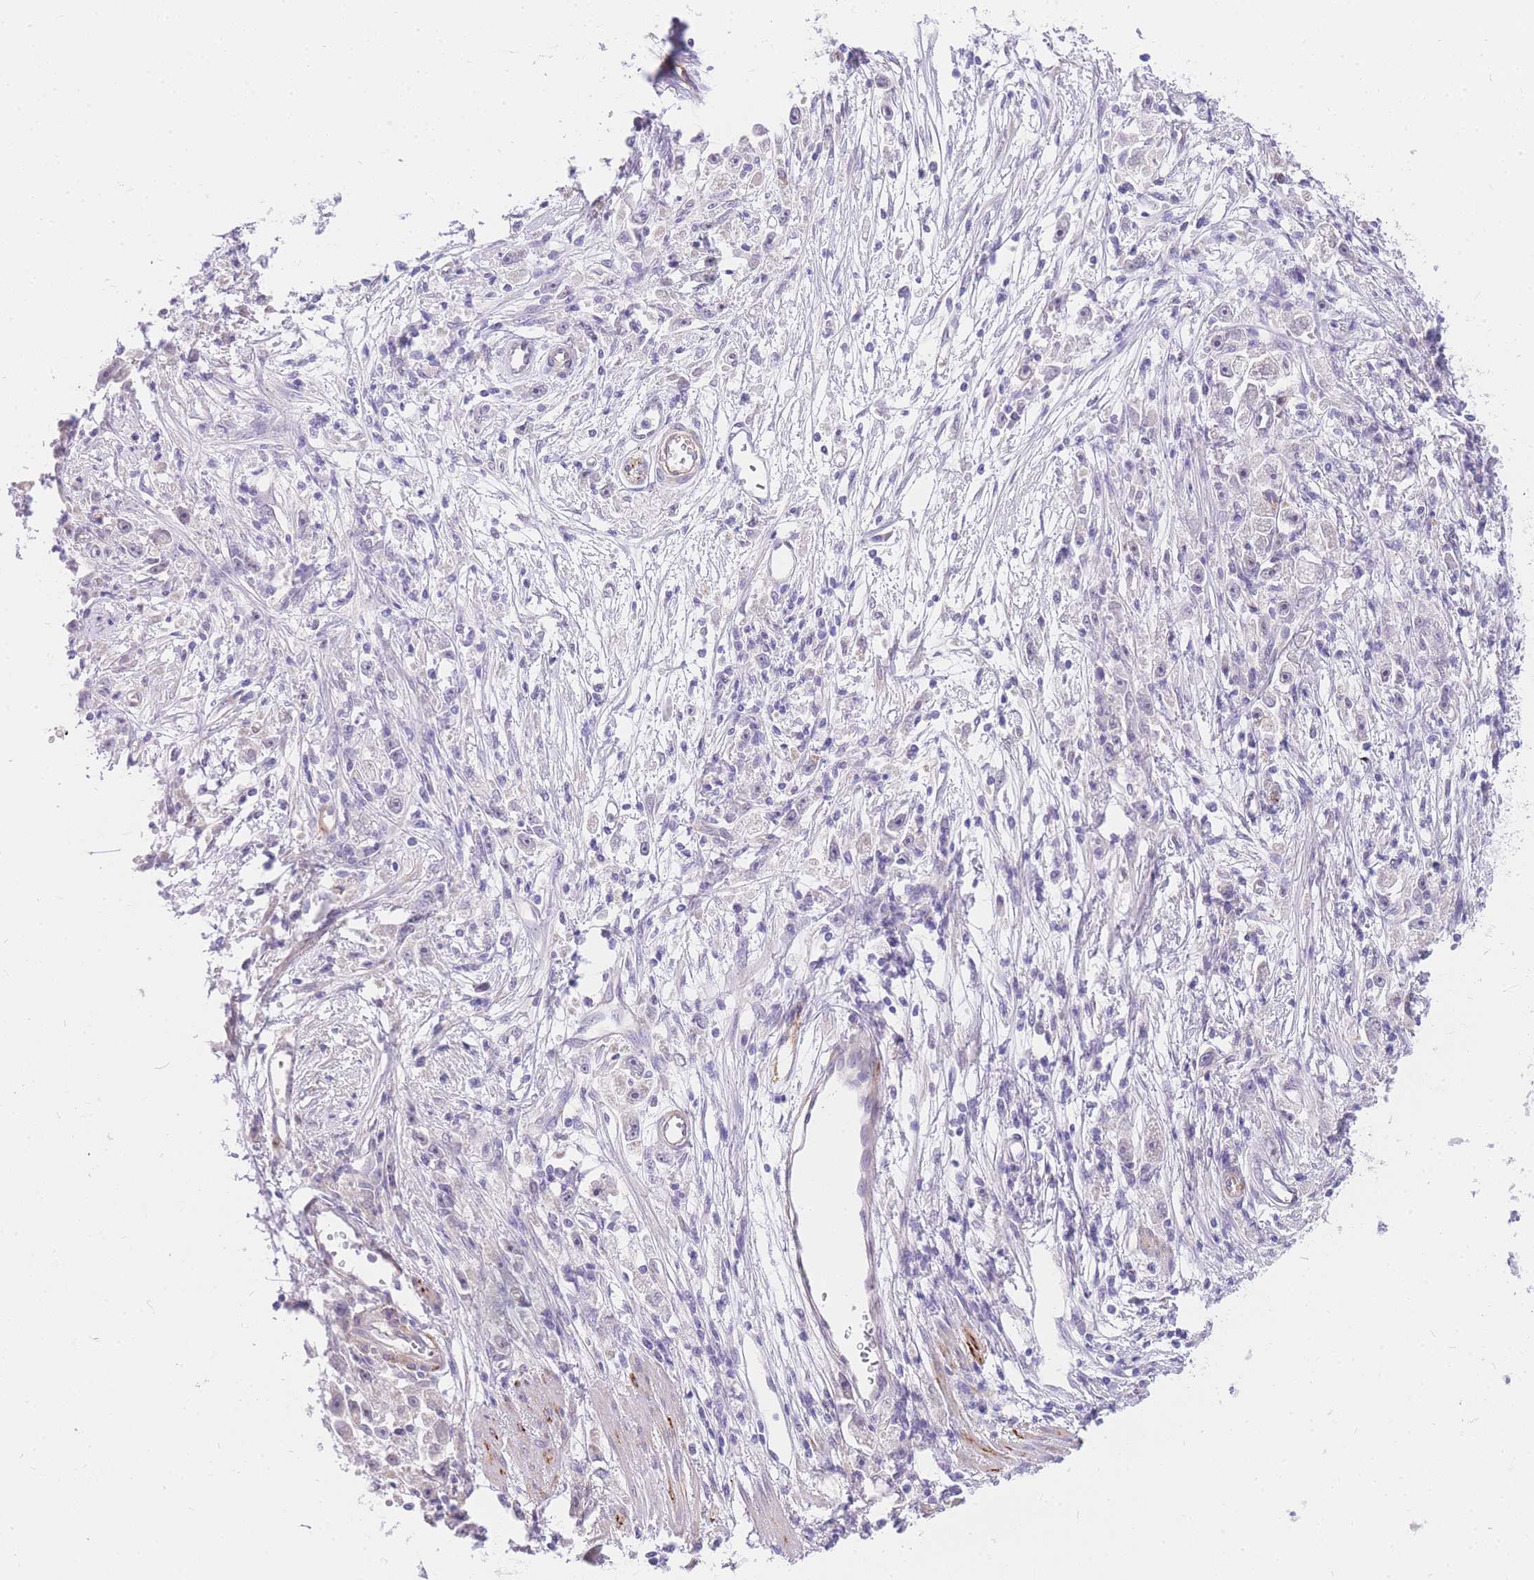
{"staining": {"intensity": "negative", "quantity": "none", "location": "none"}, "tissue": "stomach cancer", "cell_type": "Tumor cells", "image_type": "cancer", "snomed": [{"axis": "morphology", "description": "Adenocarcinoma, NOS"}, {"axis": "topography", "description": "Stomach"}], "caption": "This image is of stomach cancer stained with IHC to label a protein in brown with the nuclei are counter-stained blue. There is no expression in tumor cells.", "gene": "S100PBP", "patient": {"sex": "female", "age": 59}}